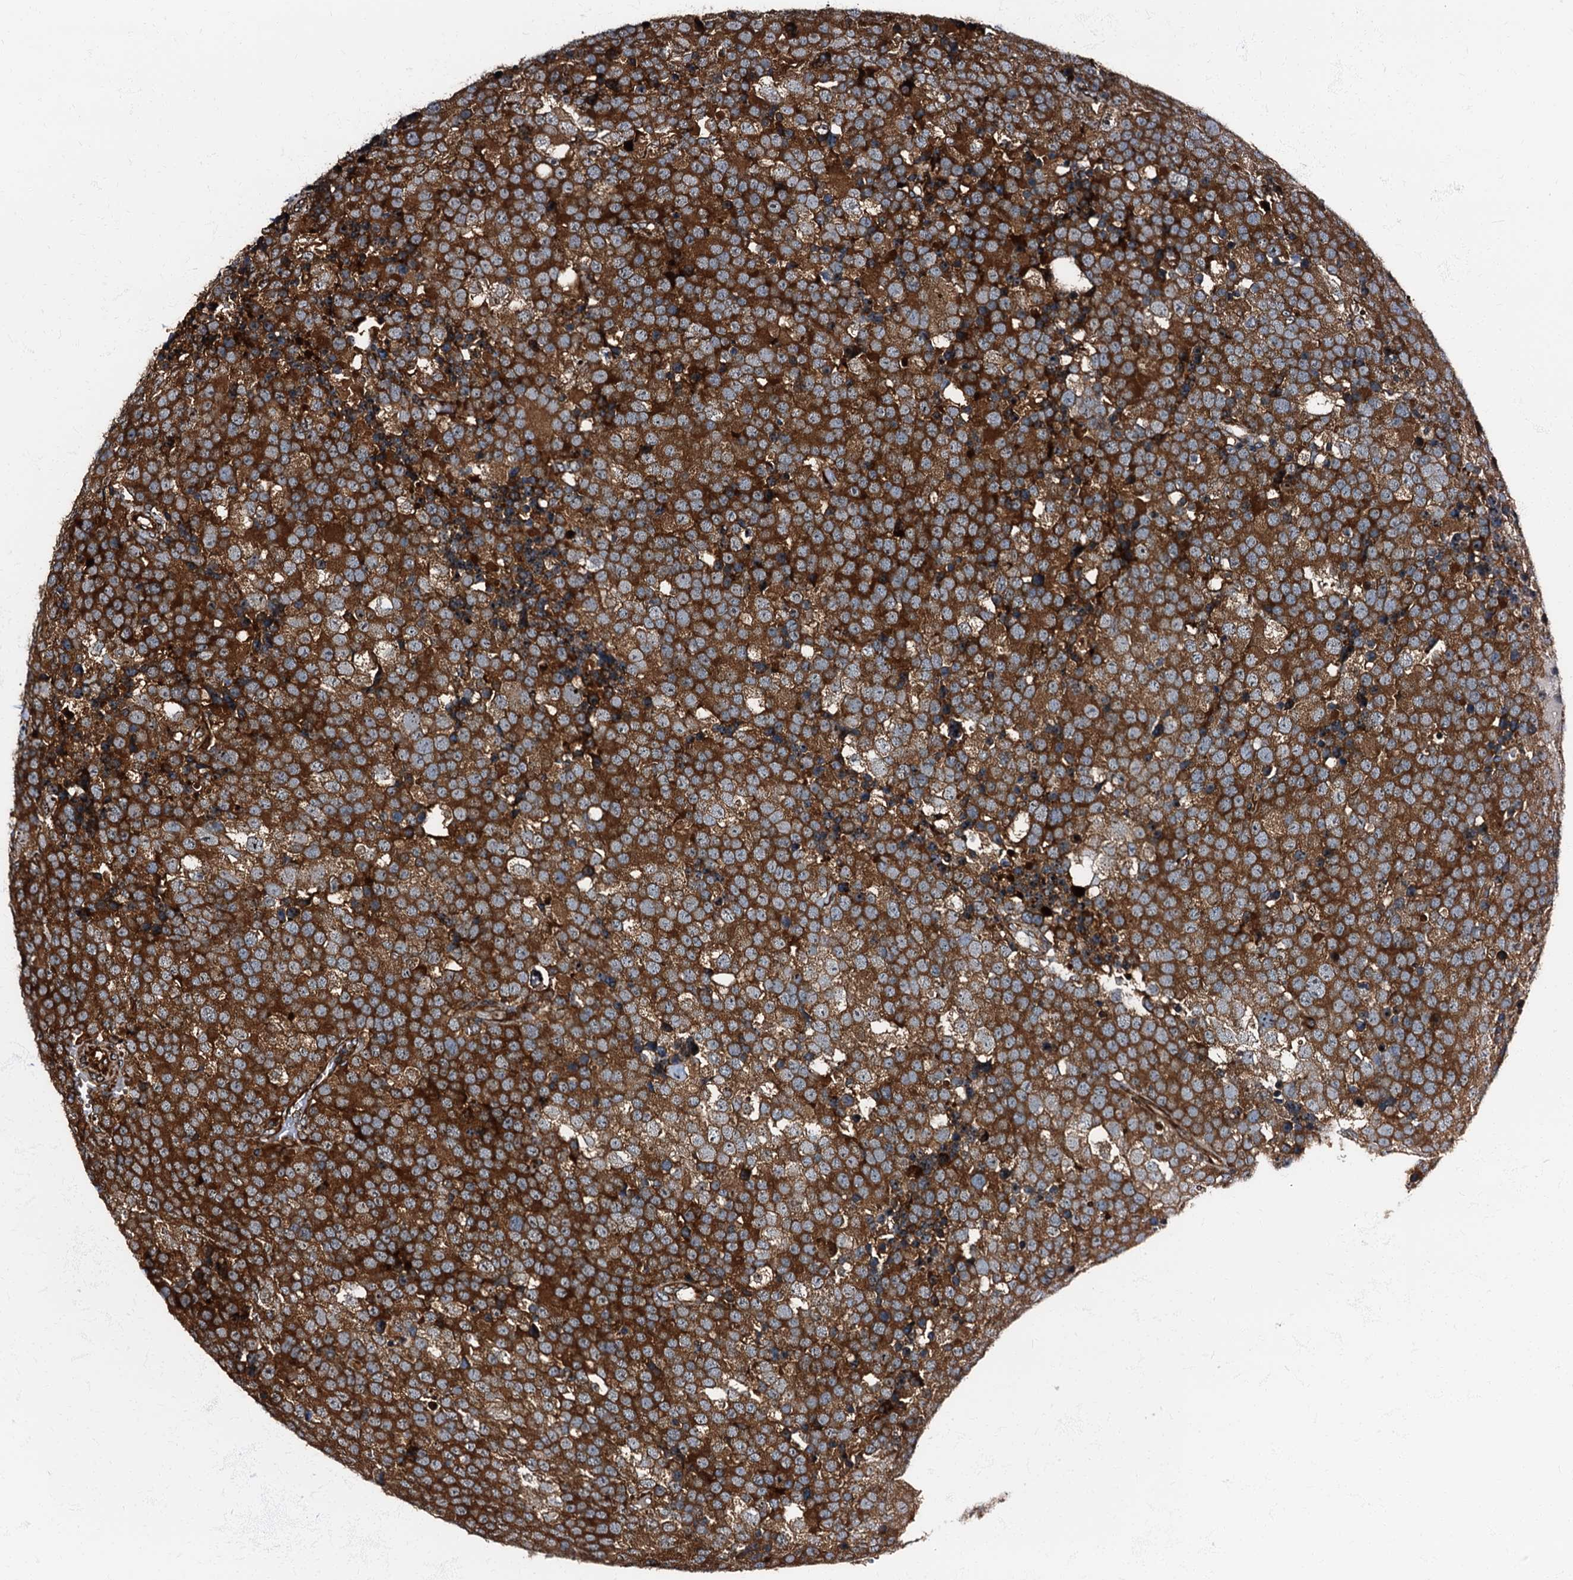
{"staining": {"intensity": "strong", "quantity": ">75%", "location": "cytoplasmic/membranous"}, "tissue": "testis cancer", "cell_type": "Tumor cells", "image_type": "cancer", "snomed": [{"axis": "morphology", "description": "Seminoma, NOS"}, {"axis": "topography", "description": "Testis"}], "caption": "This image displays IHC staining of human testis cancer, with high strong cytoplasmic/membranous positivity in about >75% of tumor cells.", "gene": "ATP2C1", "patient": {"sex": "male", "age": 71}}